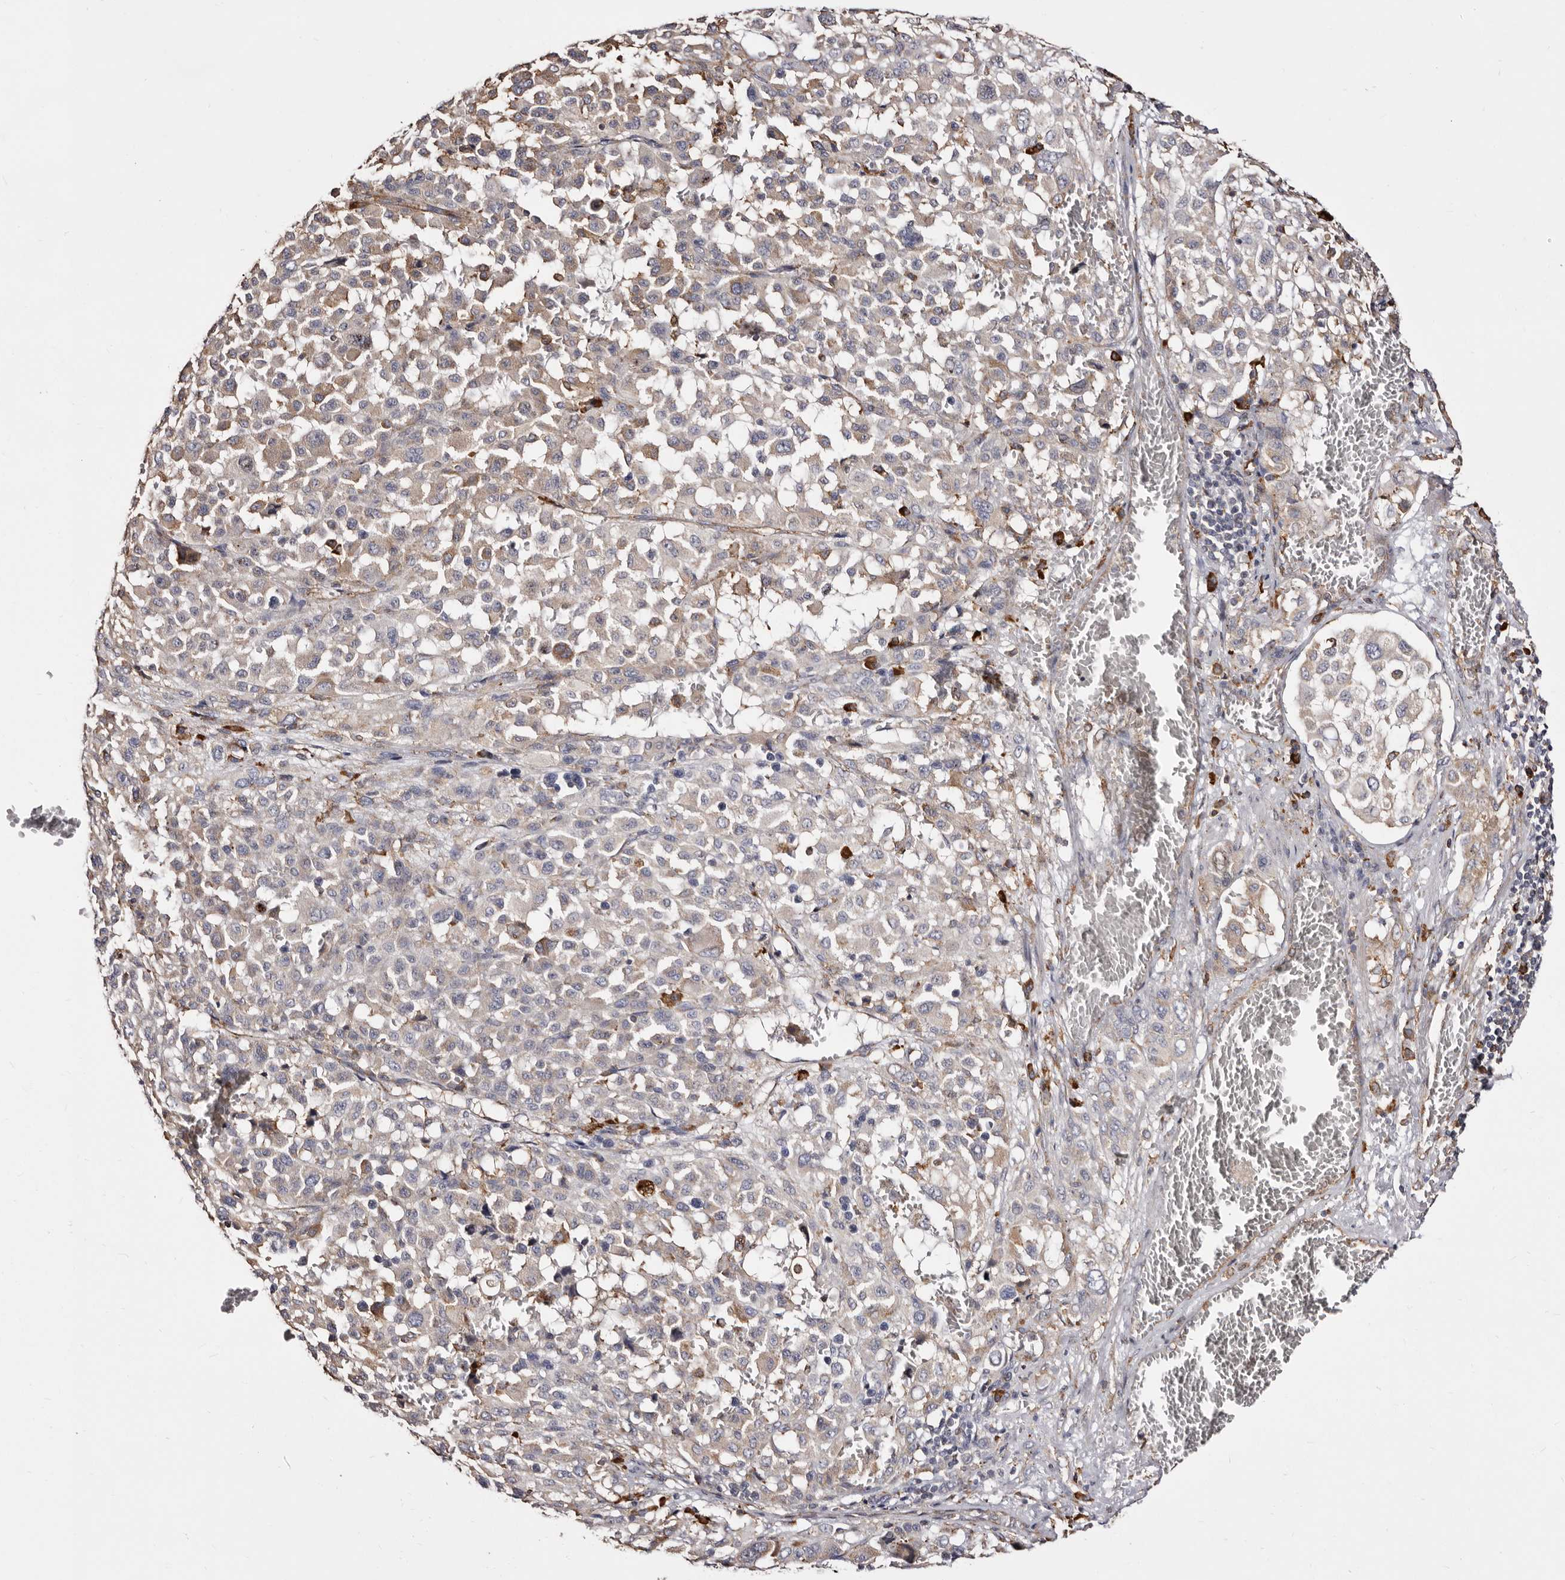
{"staining": {"intensity": "weak", "quantity": "<25%", "location": "cytoplasmic/membranous"}, "tissue": "melanoma", "cell_type": "Tumor cells", "image_type": "cancer", "snomed": [{"axis": "morphology", "description": "Malignant melanoma, Metastatic site"}, {"axis": "topography", "description": "Skin"}], "caption": "This is a image of immunohistochemistry staining of melanoma, which shows no staining in tumor cells. Nuclei are stained in blue.", "gene": "ACBD6", "patient": {"sex": "female", "age": 74}}